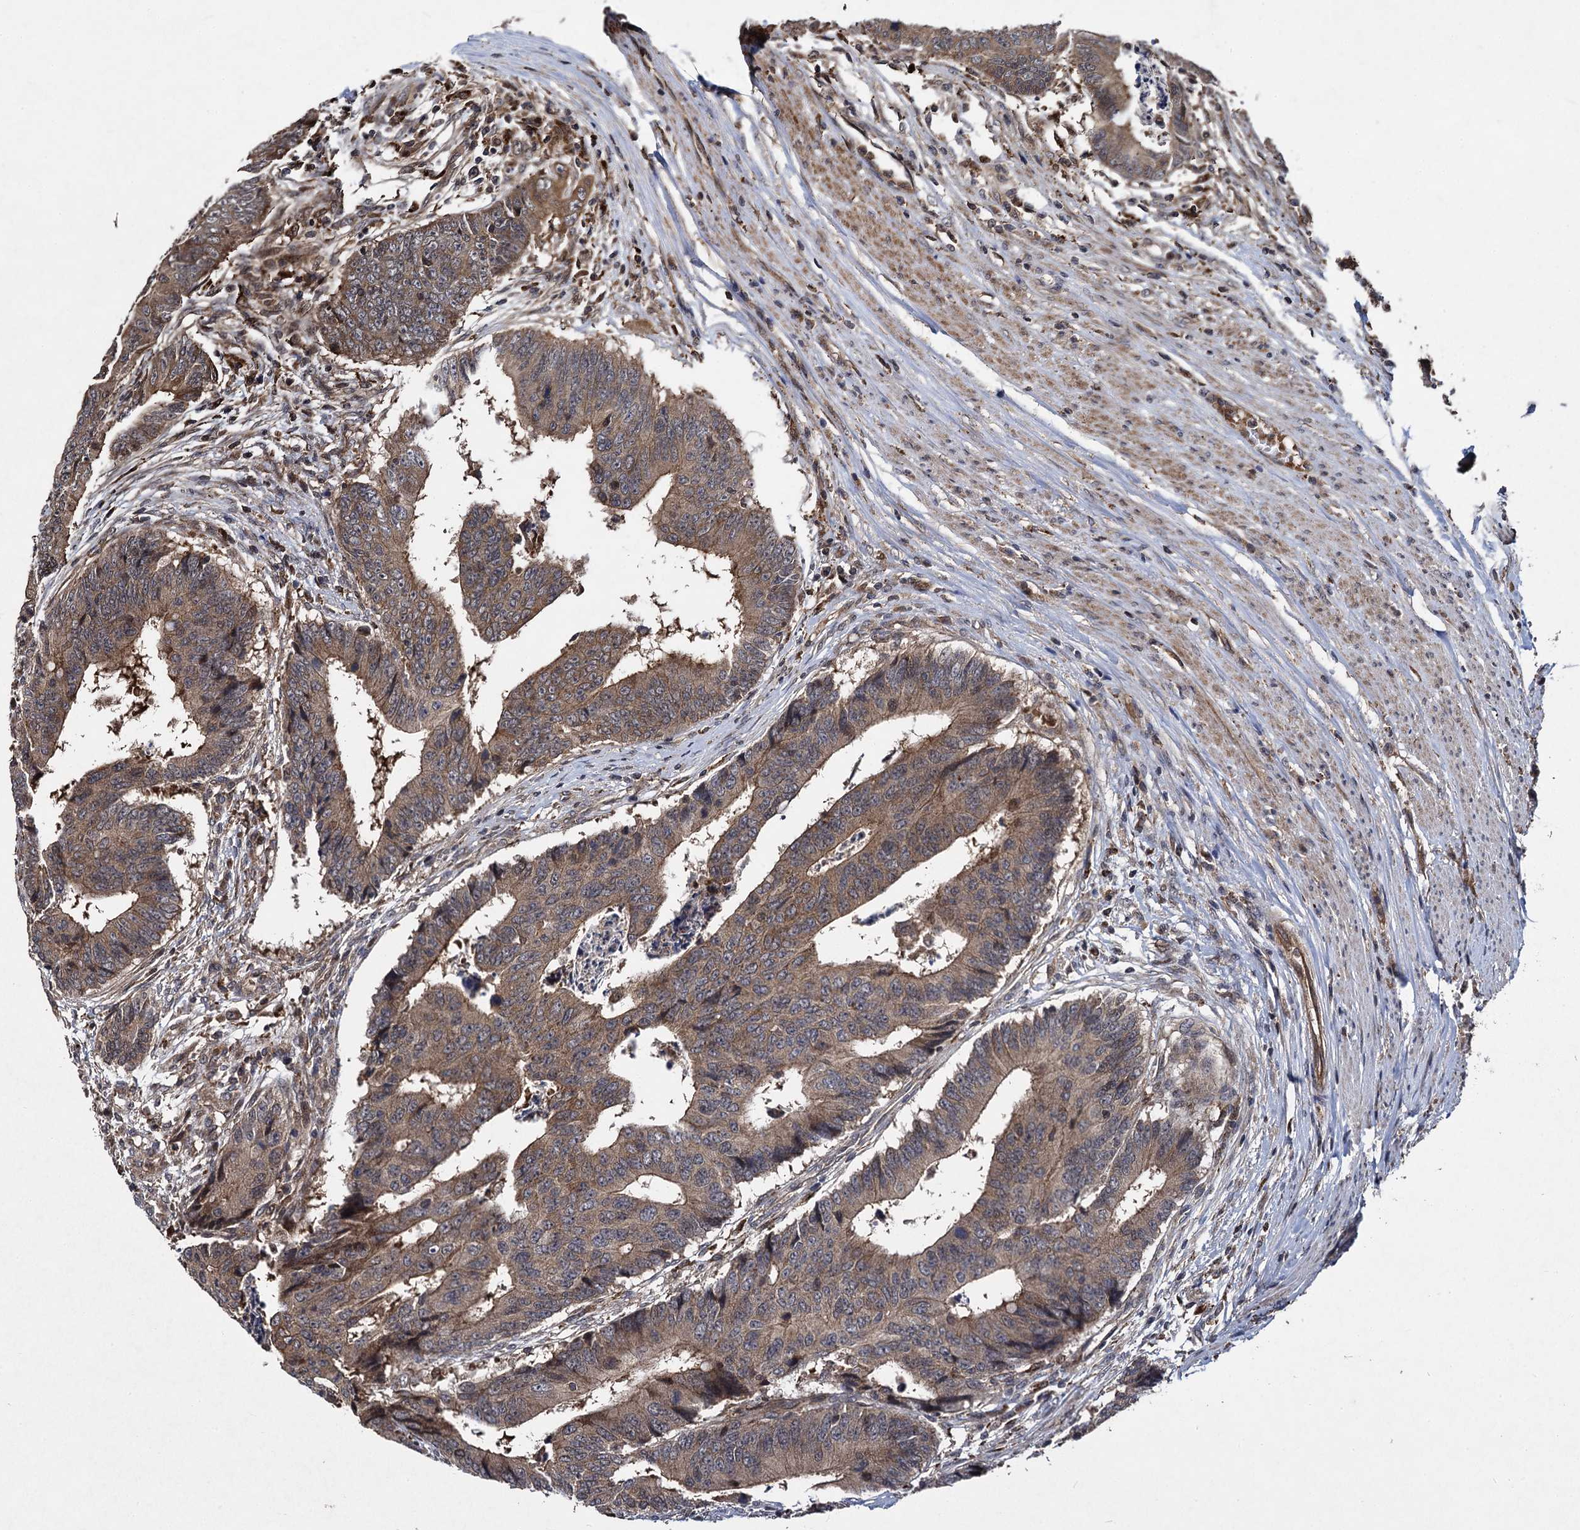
{"staining": {"intensity": "moderate", "quantity": ">75%", "location": "cytoplasmic/membranous"}, "tissue": "colorectal cancer", "cell_type": "Tumor cells", "image_type": "cancer", "snomed": [{"axis": "morphology", "description": "Adenocarcinoma, NOS"}, {"axis": "topography", "description": "Rectum"}], "caption": "High-magnification brightfield microscopy of colorectal cancer stained with DAB (brown) and counterstained with hematoxylin (blue). tumor cells exhibit moderate cytoplasmic/membranous expression is present in approximately>75% of cells.", "gene": "BCL2L2", "patient": {"sex": "male", "age": 84}}